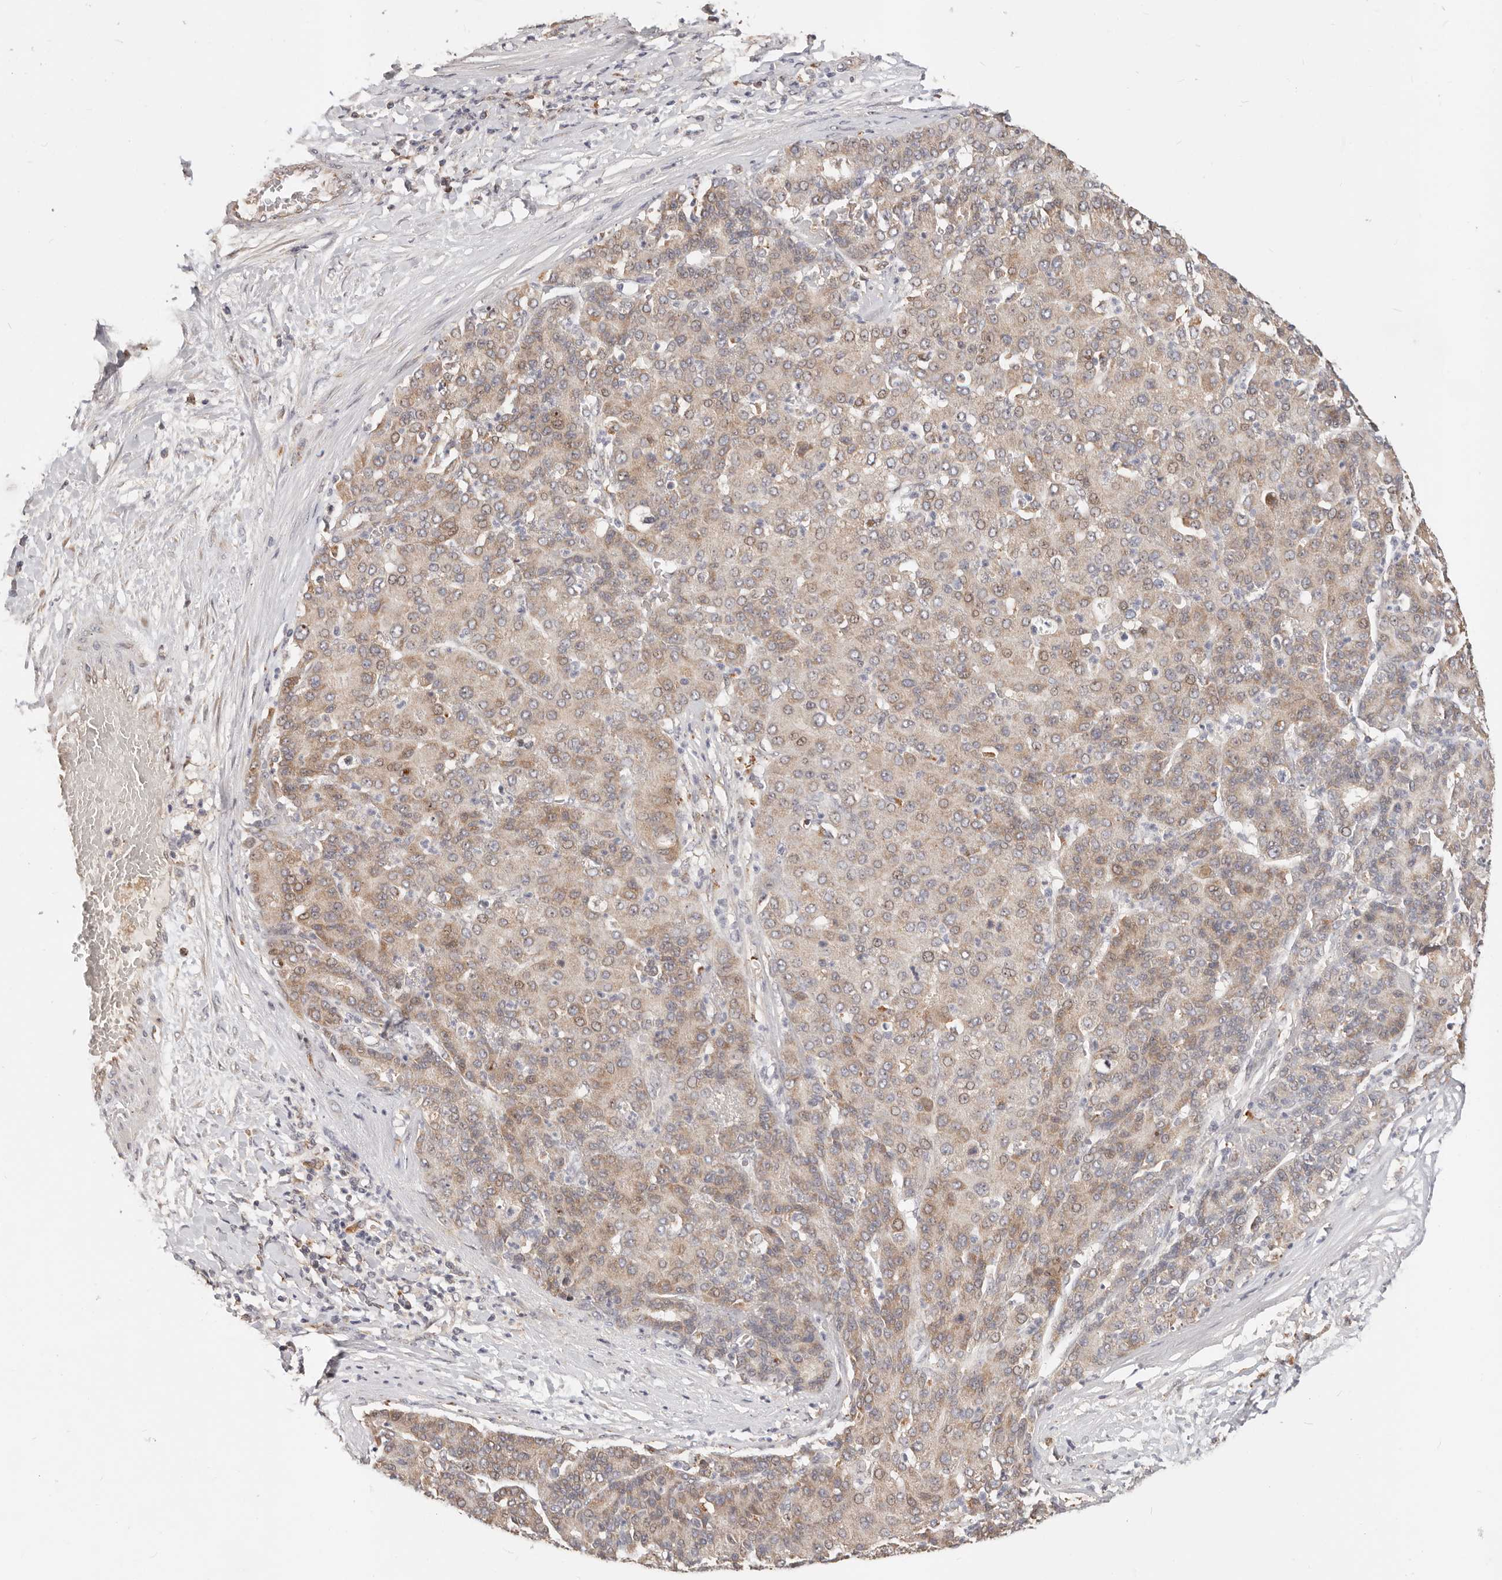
{"staining": {"intensity": "weak", "quantity": ">75%", "location": "cytoplasmic/membranous"}, "tissue": "liver cancer", "cell_type": "Tumor cells", "image_type": "cancer", "snomed": [{"axis": "morphology", "description": "Carcinoma, Hepatocellular, NOS"}, {"axis": "topography", "description": "Liver"}], "caption": "The photomicrograph displays a brown stain indicating the presence of a protein in the cytoplasmic/membranous of tumor cells in hepatocellular carcinoma (liver).", "gene": "ZRANB1", "patient": {"sex": "male", "age": 65}}